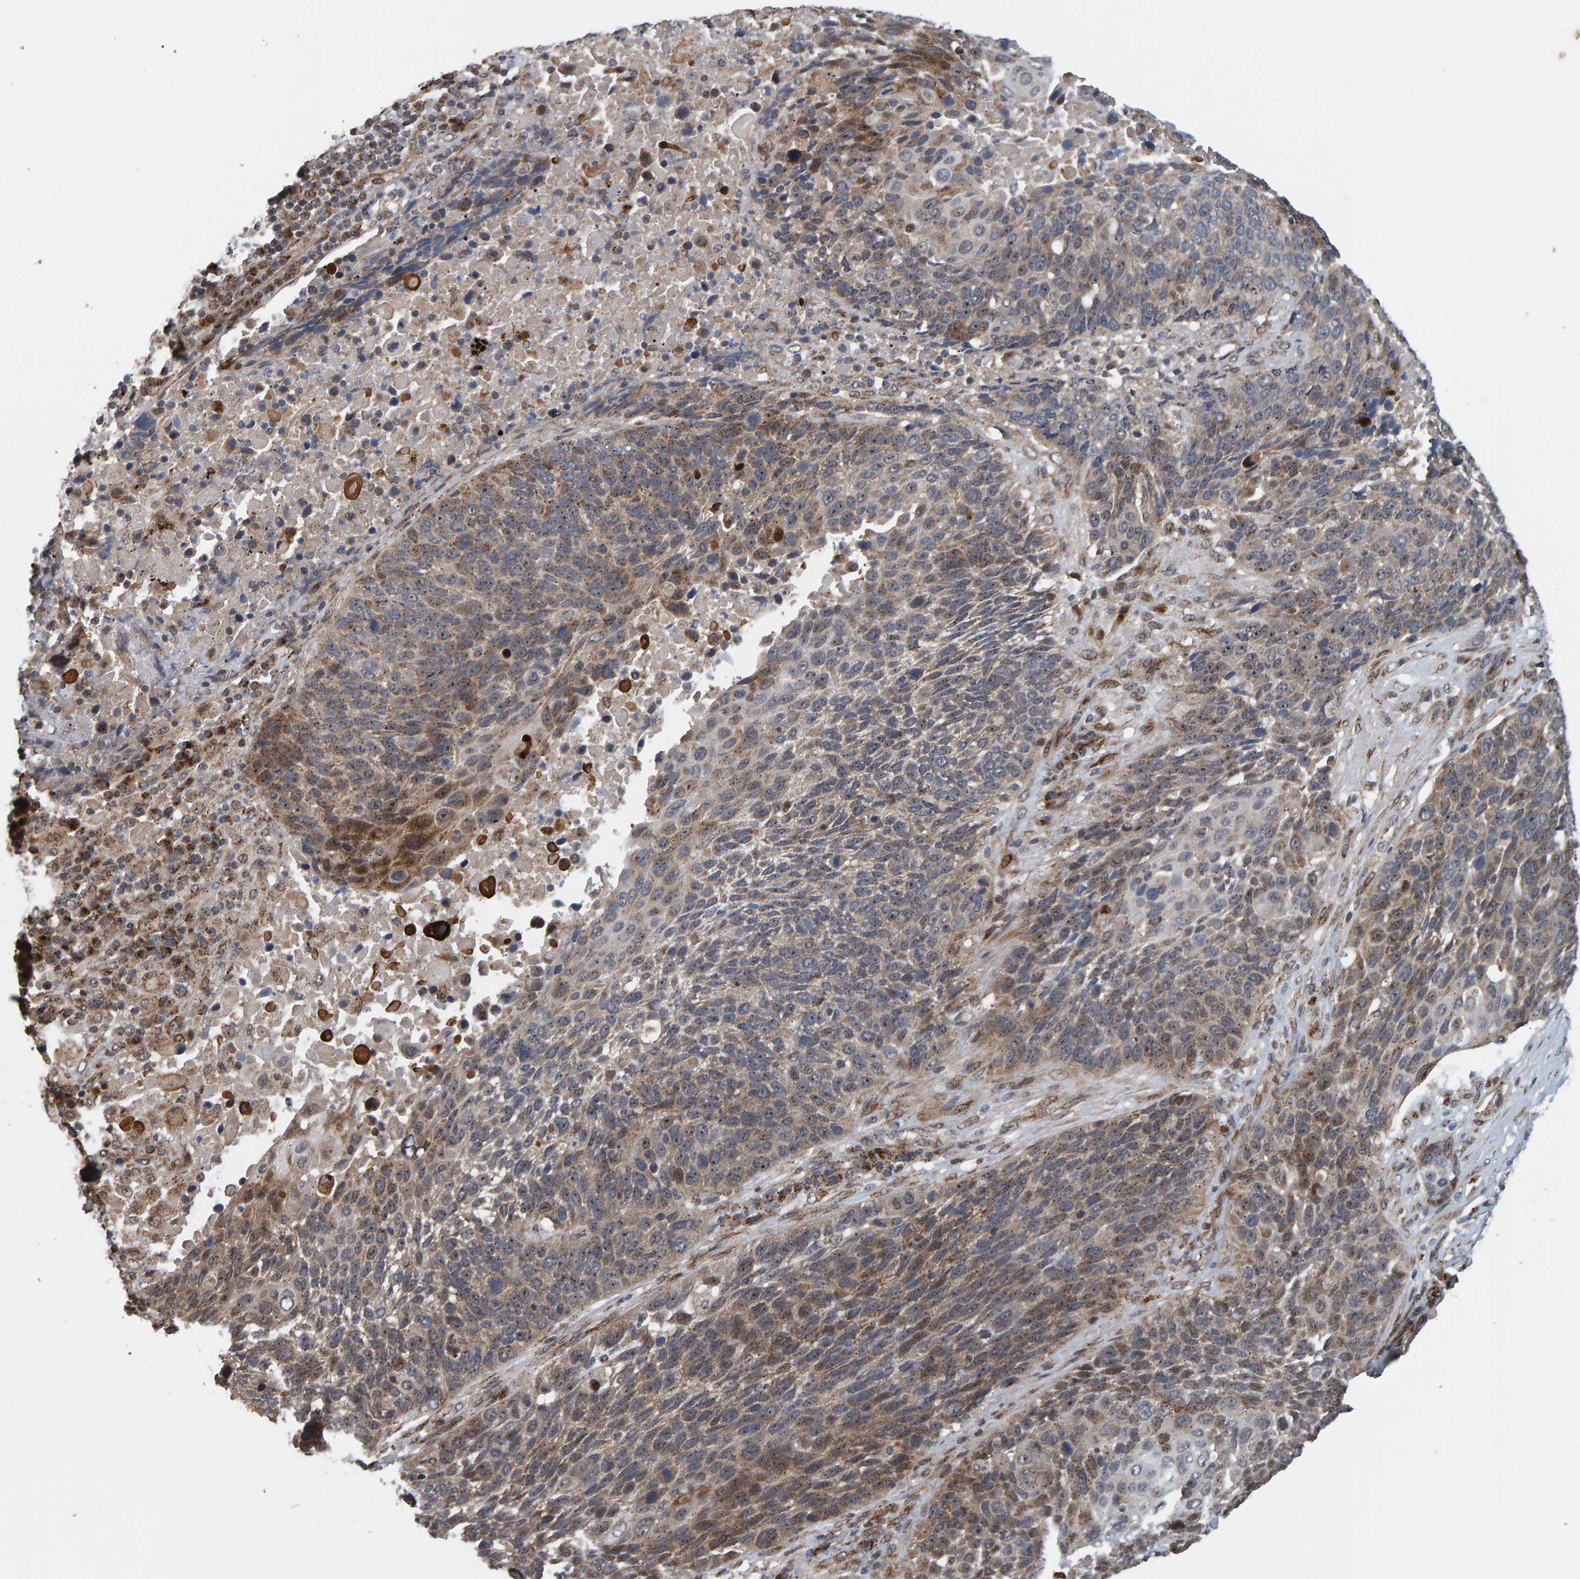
{"staining": {"intensity": "weak", "quantity": "25%-75%", "location": "cytoplasmic/membranous,nuclear"}, "tissue": "lung cancer", "cell_type": "Tumor cells", "image_type": "cancer", "snomed": [{"axis": "morphology", "description": "Squamous cell carcinoma, NOS"}, {"axis": "topography", "description": "Lung"}], "caption": "The immunohistochemical stain shows weak cytoplasmic/membranous and nuclear expression in tumor cells of lung cancer (squamous cell carcinoma) tissue. Immunohistochemistry stains the protein in brown and the nuclei are stained blue.", "gene": "CCDC25", "patient": {"sex": "male", "age": 66}}